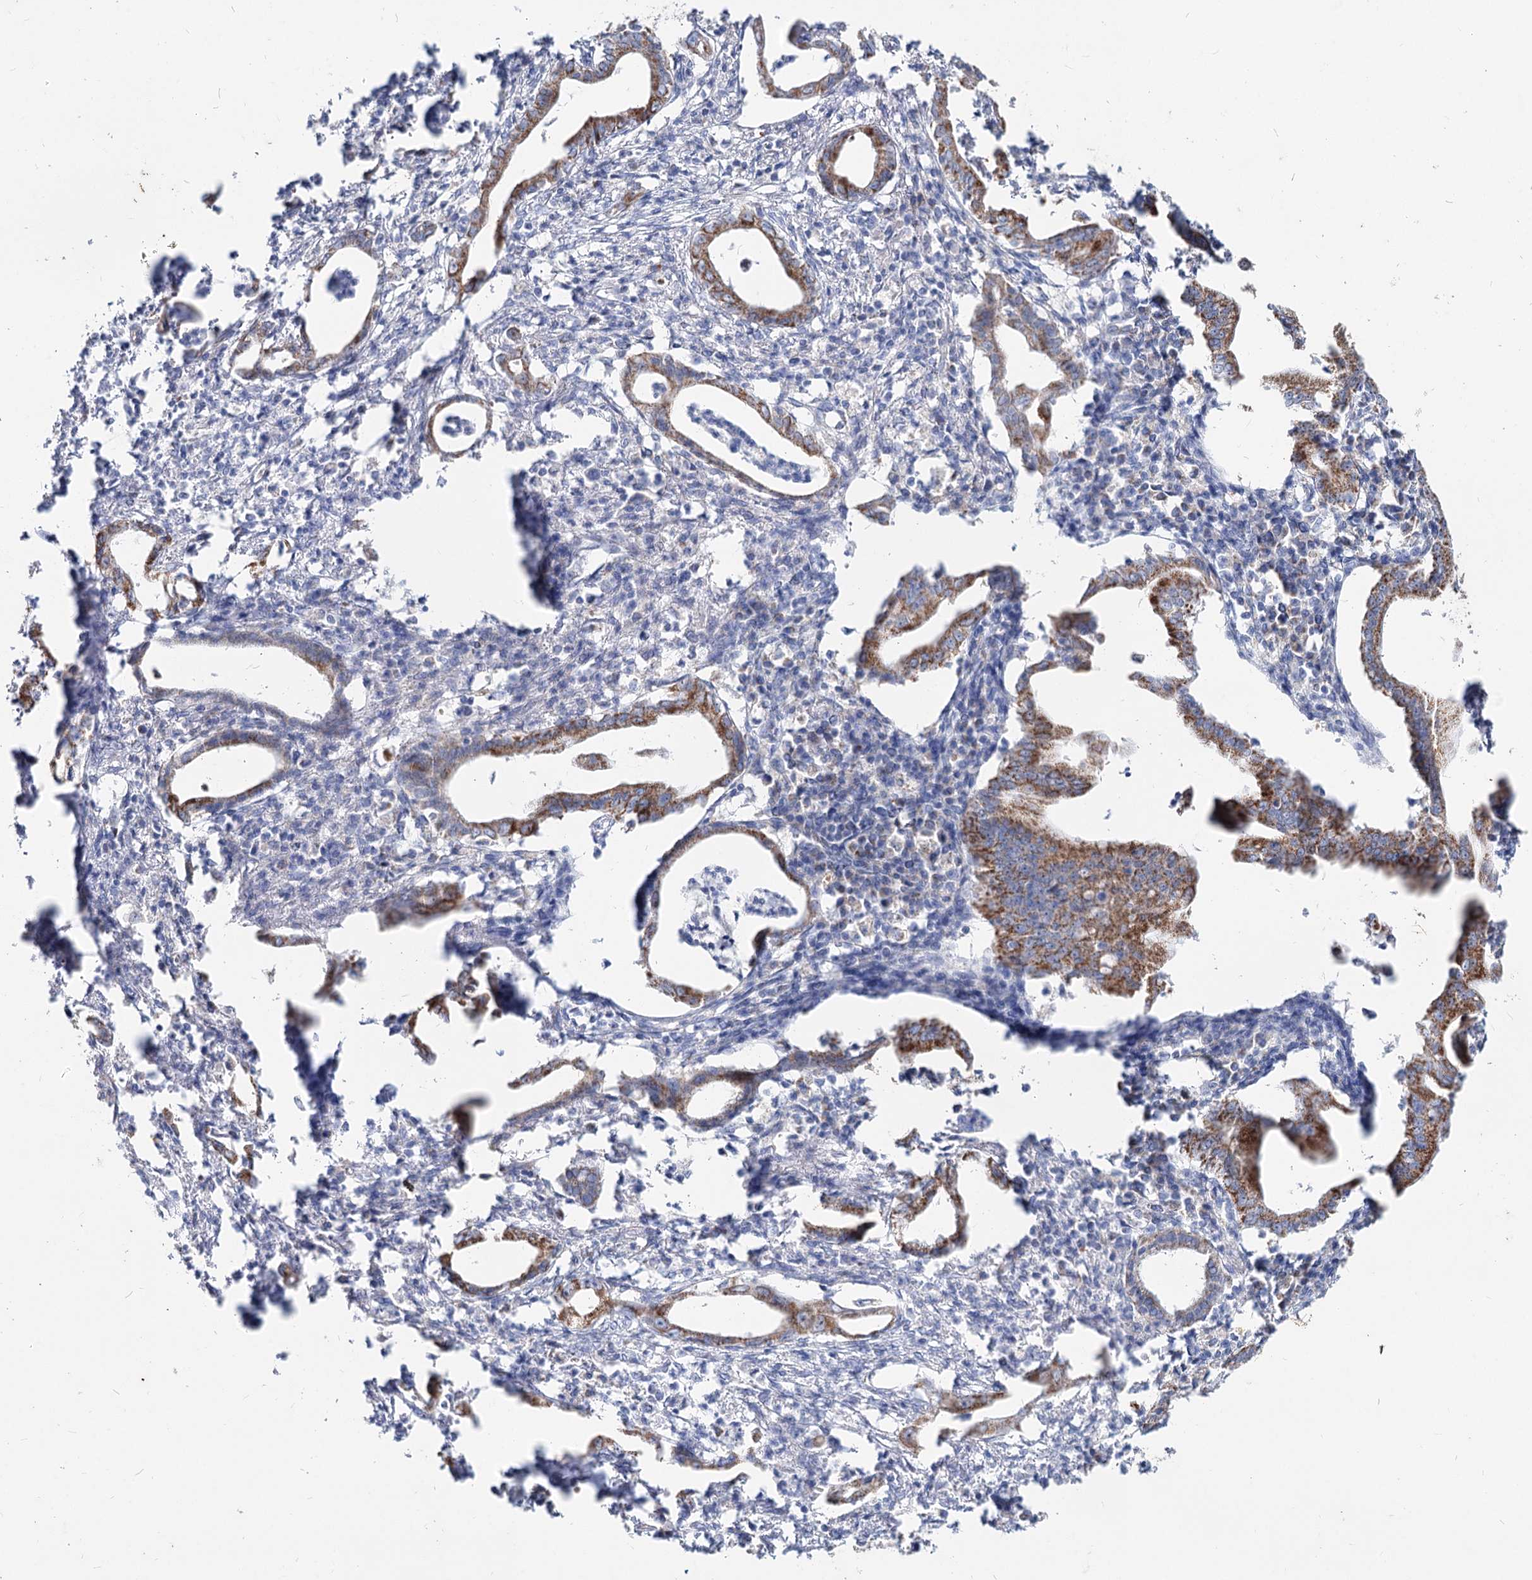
{"staining": {"intensity": "moderate", "quantity": ">75%", "location": "cytoplasmic/membranous"}, "tissue": "pancreatic cancer", "cell_type": "Tumor cells", "image_type": "cancer", "snomed": [{"axis": "morphology", "description": "Adenocarcinoma, NOS"}, {"axis": "topography", "description": "Pancreas"}], "caption": "Protein staining exhibits moderate cytoplasmic/membranous expression in about >75% of tumor cells in adenocarcinoma (pancreatic).", "gene": "MCCC2", "patient": {"sex": "female", "age": 55}}